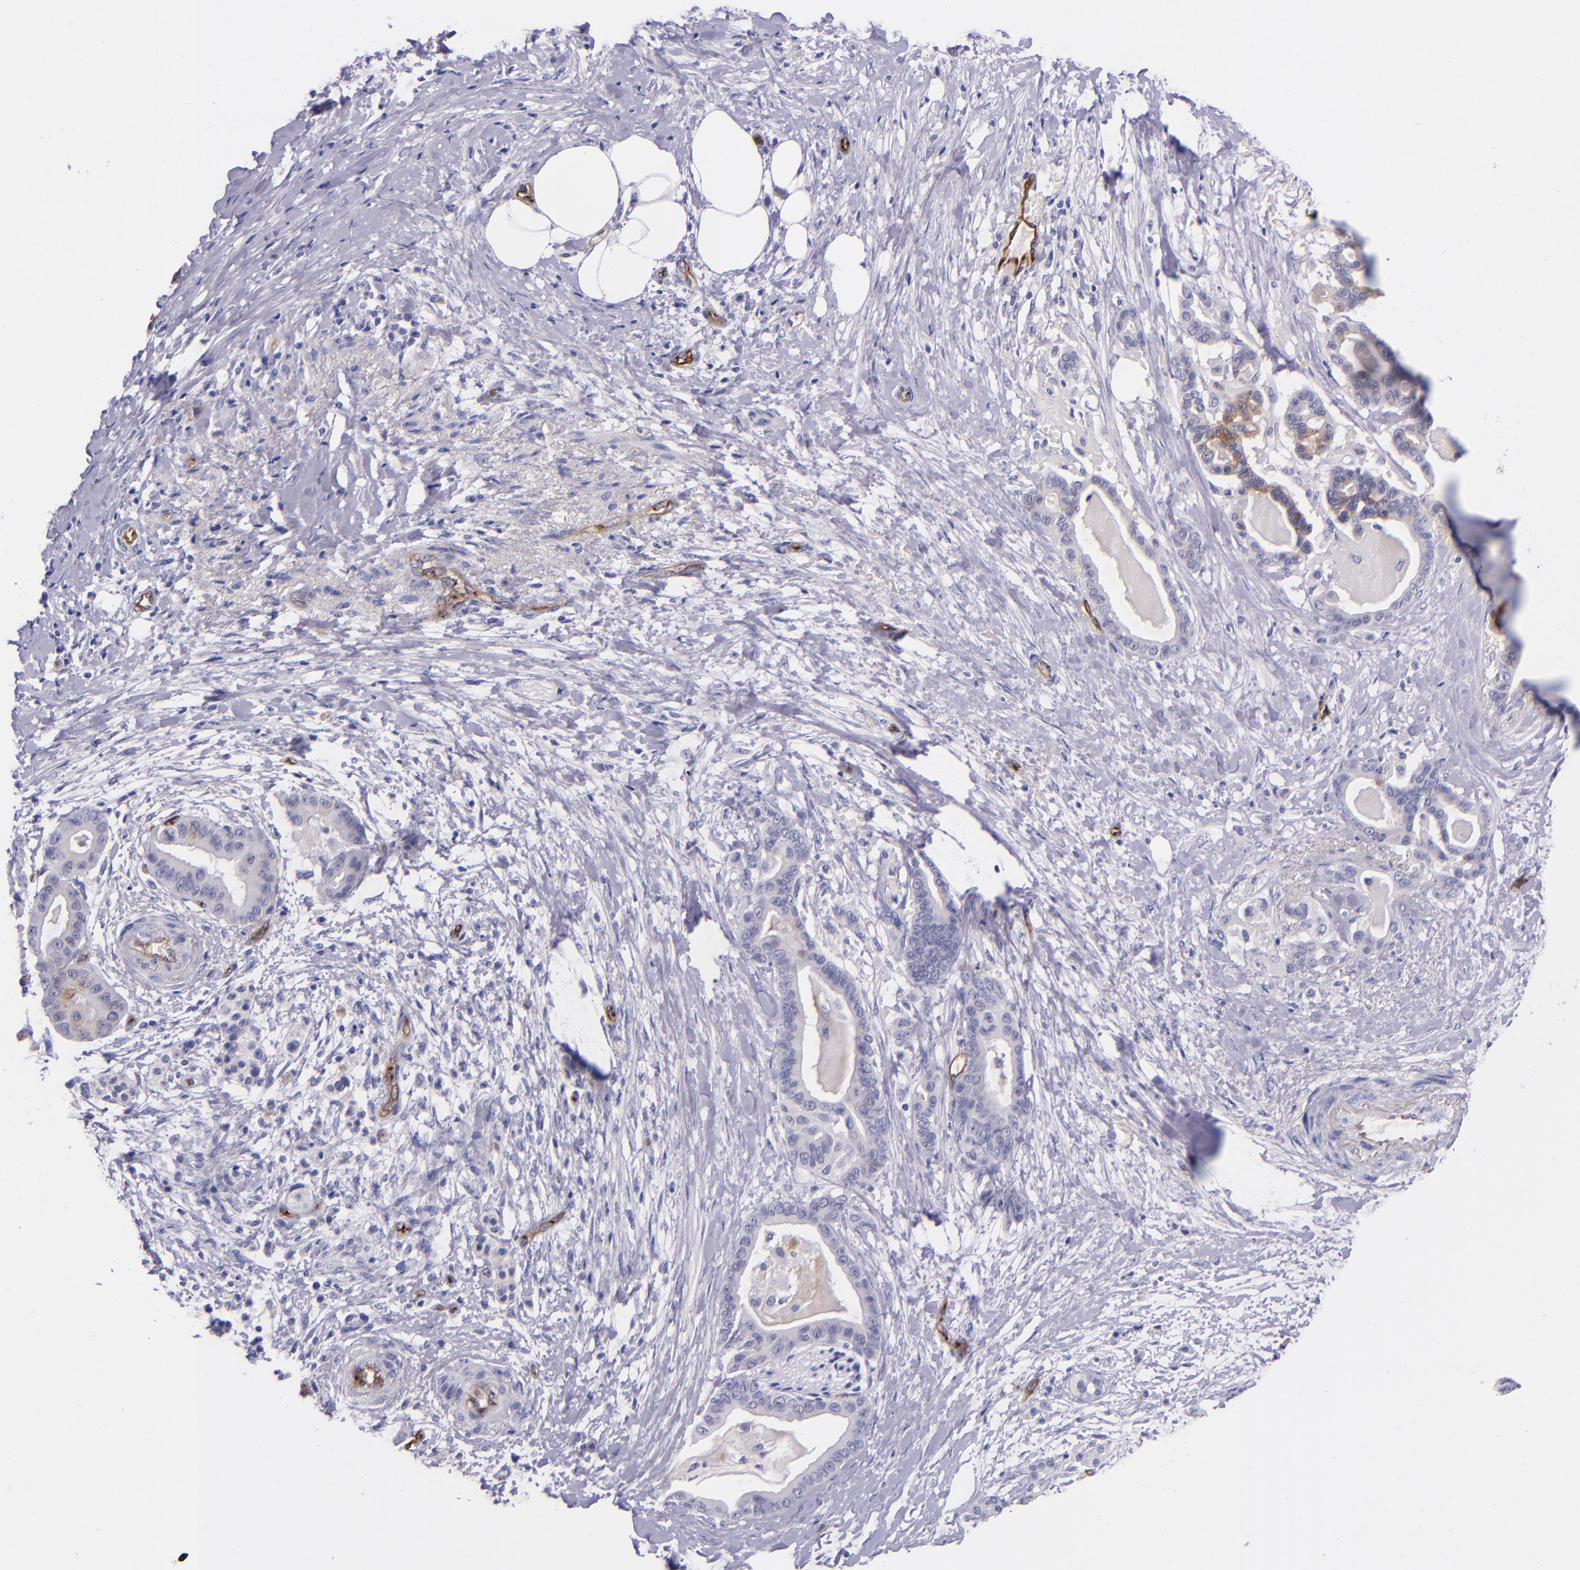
{"staining": {"intensity": "negative", "quantity": "none", "location": "none"}, "tissue": "pancreatic cancer", "cell_type": "Tumor cells", "image_type": "cancer", "snomed": [{"axis": "morphology", "description": "Adenocarcinoma, NOS"}, {"axis": "topography", "description": "Pancreas"}], "caption": "The histopathology image shows no staining of tumor cells in pancreatic cancer (adenocarcinoma). The staining is performed using DAB brown chromogen with nuclei counter-stained in using hematoxylin.", "gene": "NOS3", "patient": {"sex": "male", "age": 63}}